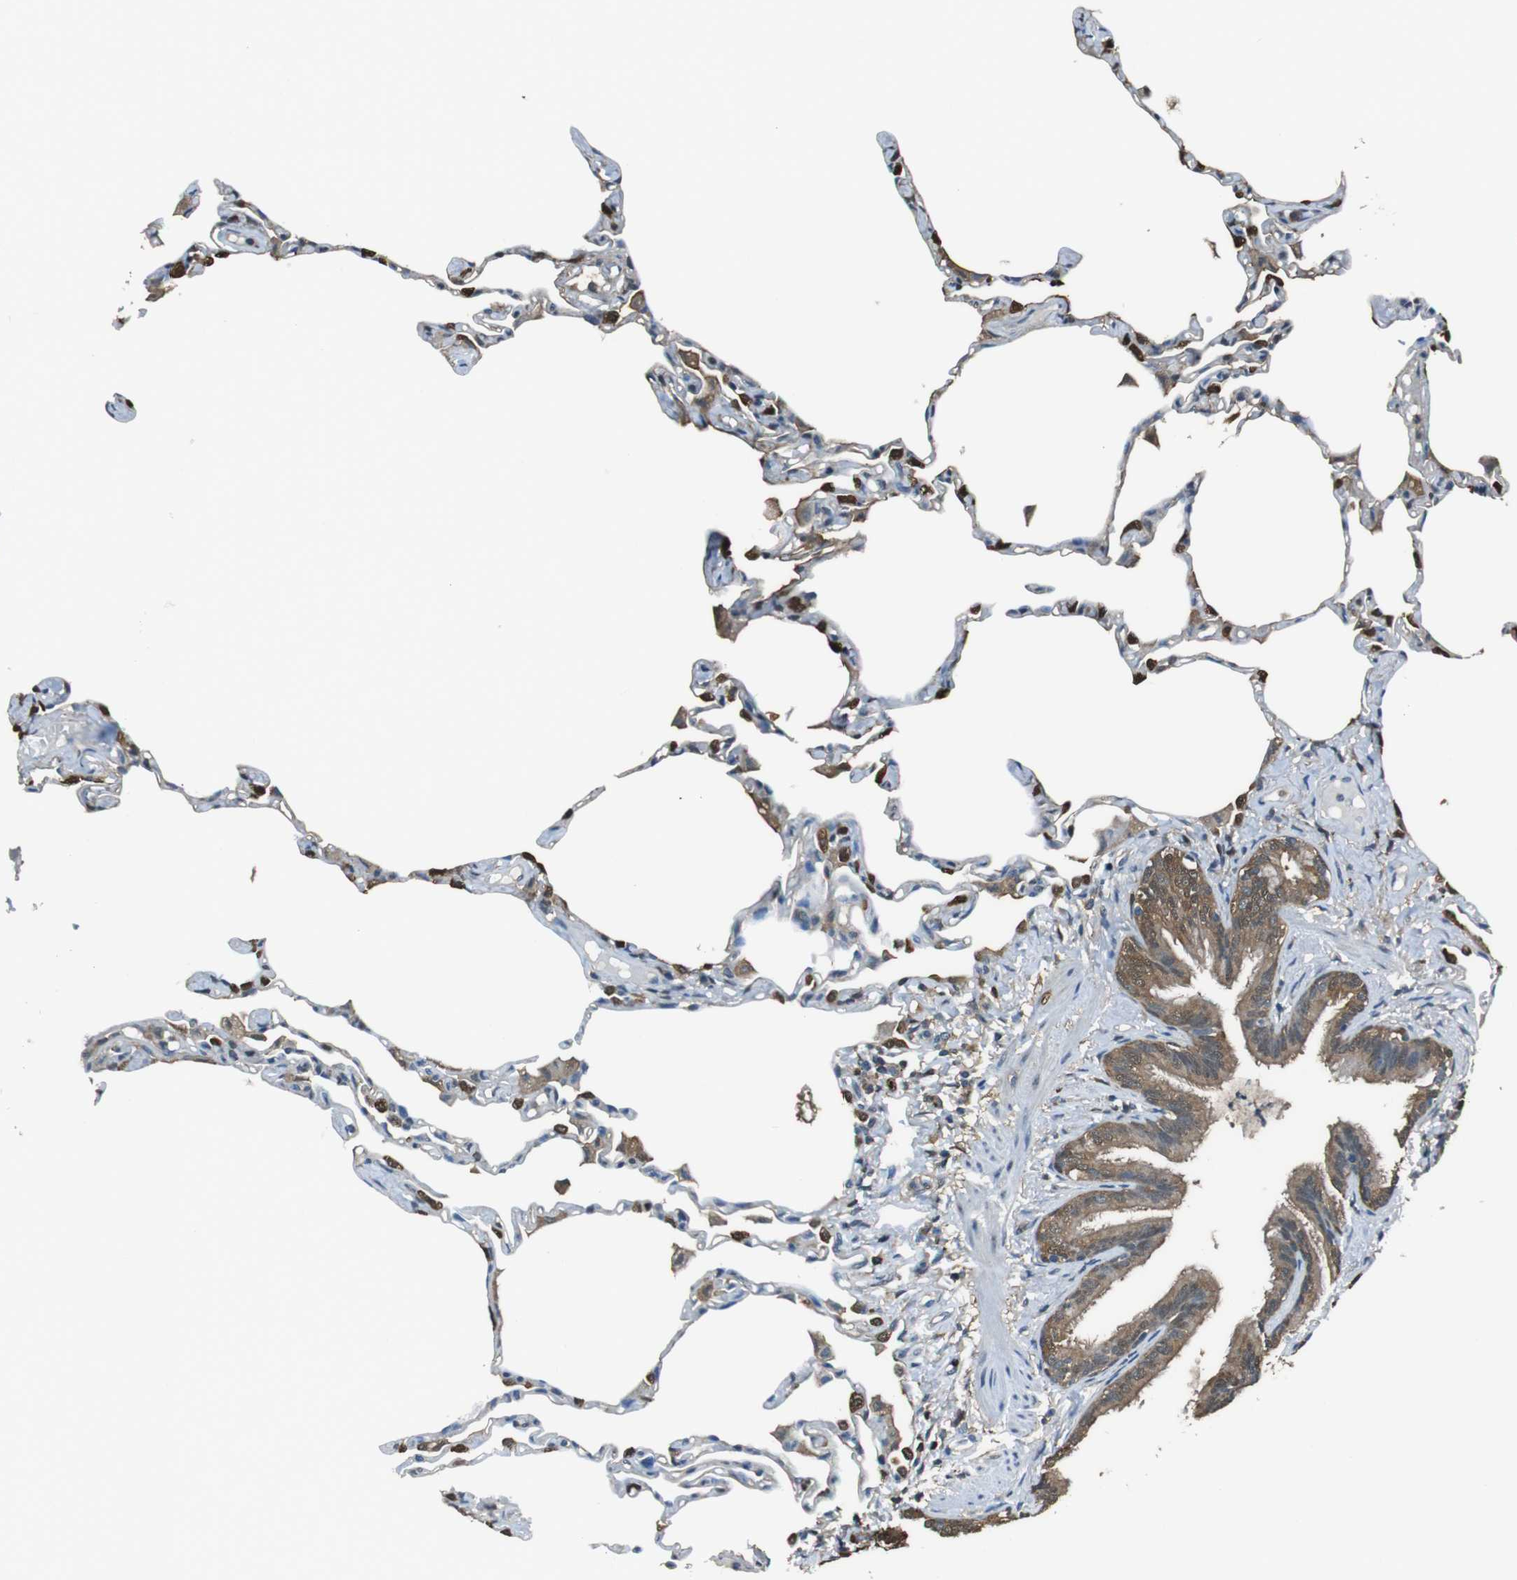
{"staining": {"intensity": "strong", "quantity": "<25%", "location": "cytoplasmic/membranous,nuclear"}, "tissue": "lung", "cell_type": "Alveolar cells", "image_type": "normal", "snomed": [{"axis": "morphology", "description": "Normal tissue, NOS"}, {"axis": "topography", "description": "Lung"}], "caption": "Protein staining displays strong cytoplasmic/membranous,nuclear positivity in about <25% of alveolar cells in benign lung.", "gene": "TWSG1", "patient": {"sex": "female", "age": 49}}